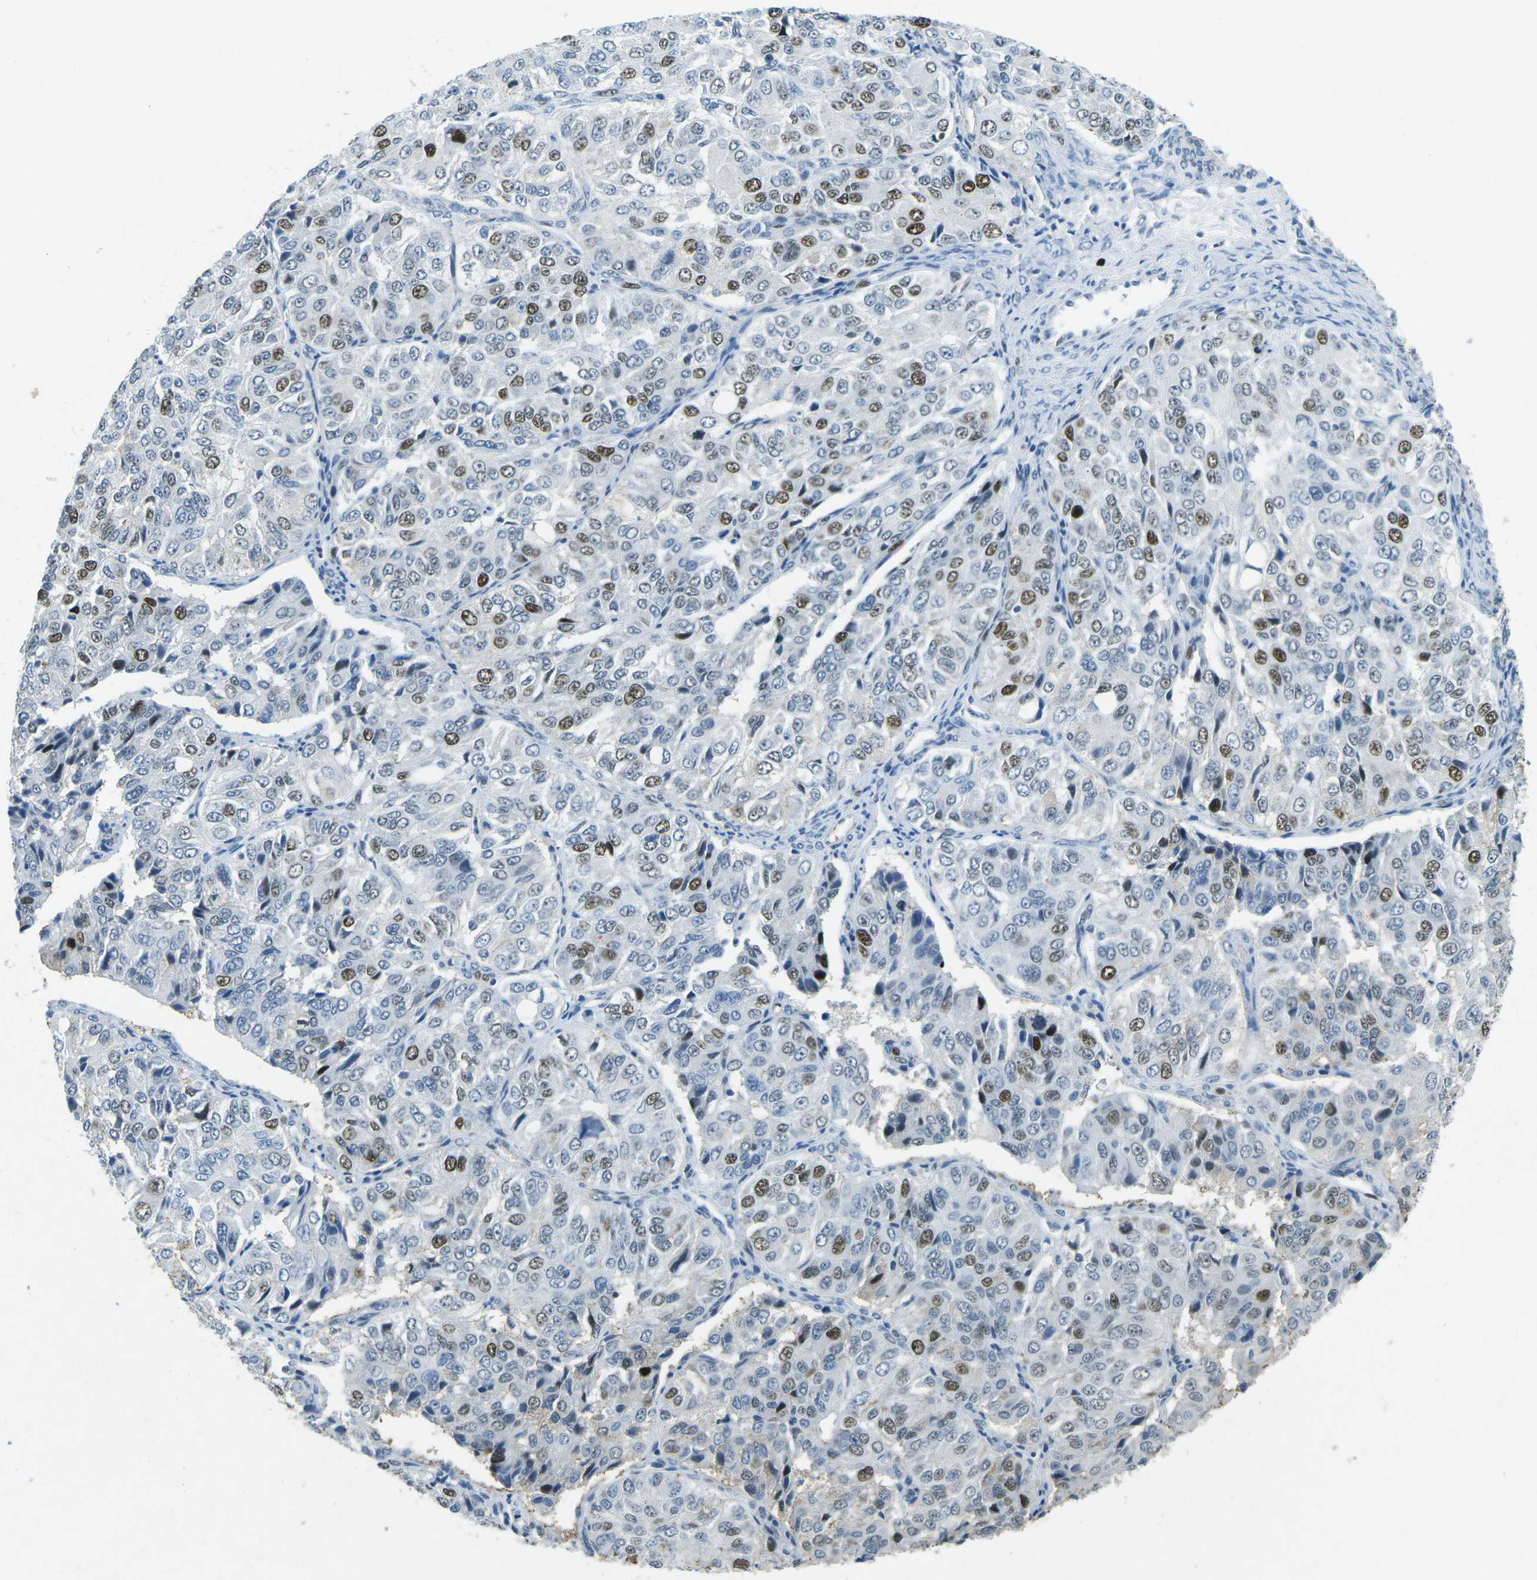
{"staining": {"intensity": "moderate", "quantity": "25%-75%", "location": "nuclear"}, "tissue": "ovarian cancer", "cell_type": "Tumor cells", "image_type": "cancer", "snomed": [{"axis": "morphology", "description": "Carcinoma, endometroid"}, {"axis": "topography", "description": "Ovary"}], "caption": "An immunohistochemistry histopathology image of neoplastic tissue is shown. Protein staining in brown labels moderate nuclear positivity in ovarian cancer (endometroid carcinoma) within tumor cells. (brown staining indicates protein expression, while blue staining denotes nuclei).", "gene": "RB1", "patient": {"sex": "female", "age": 51}}